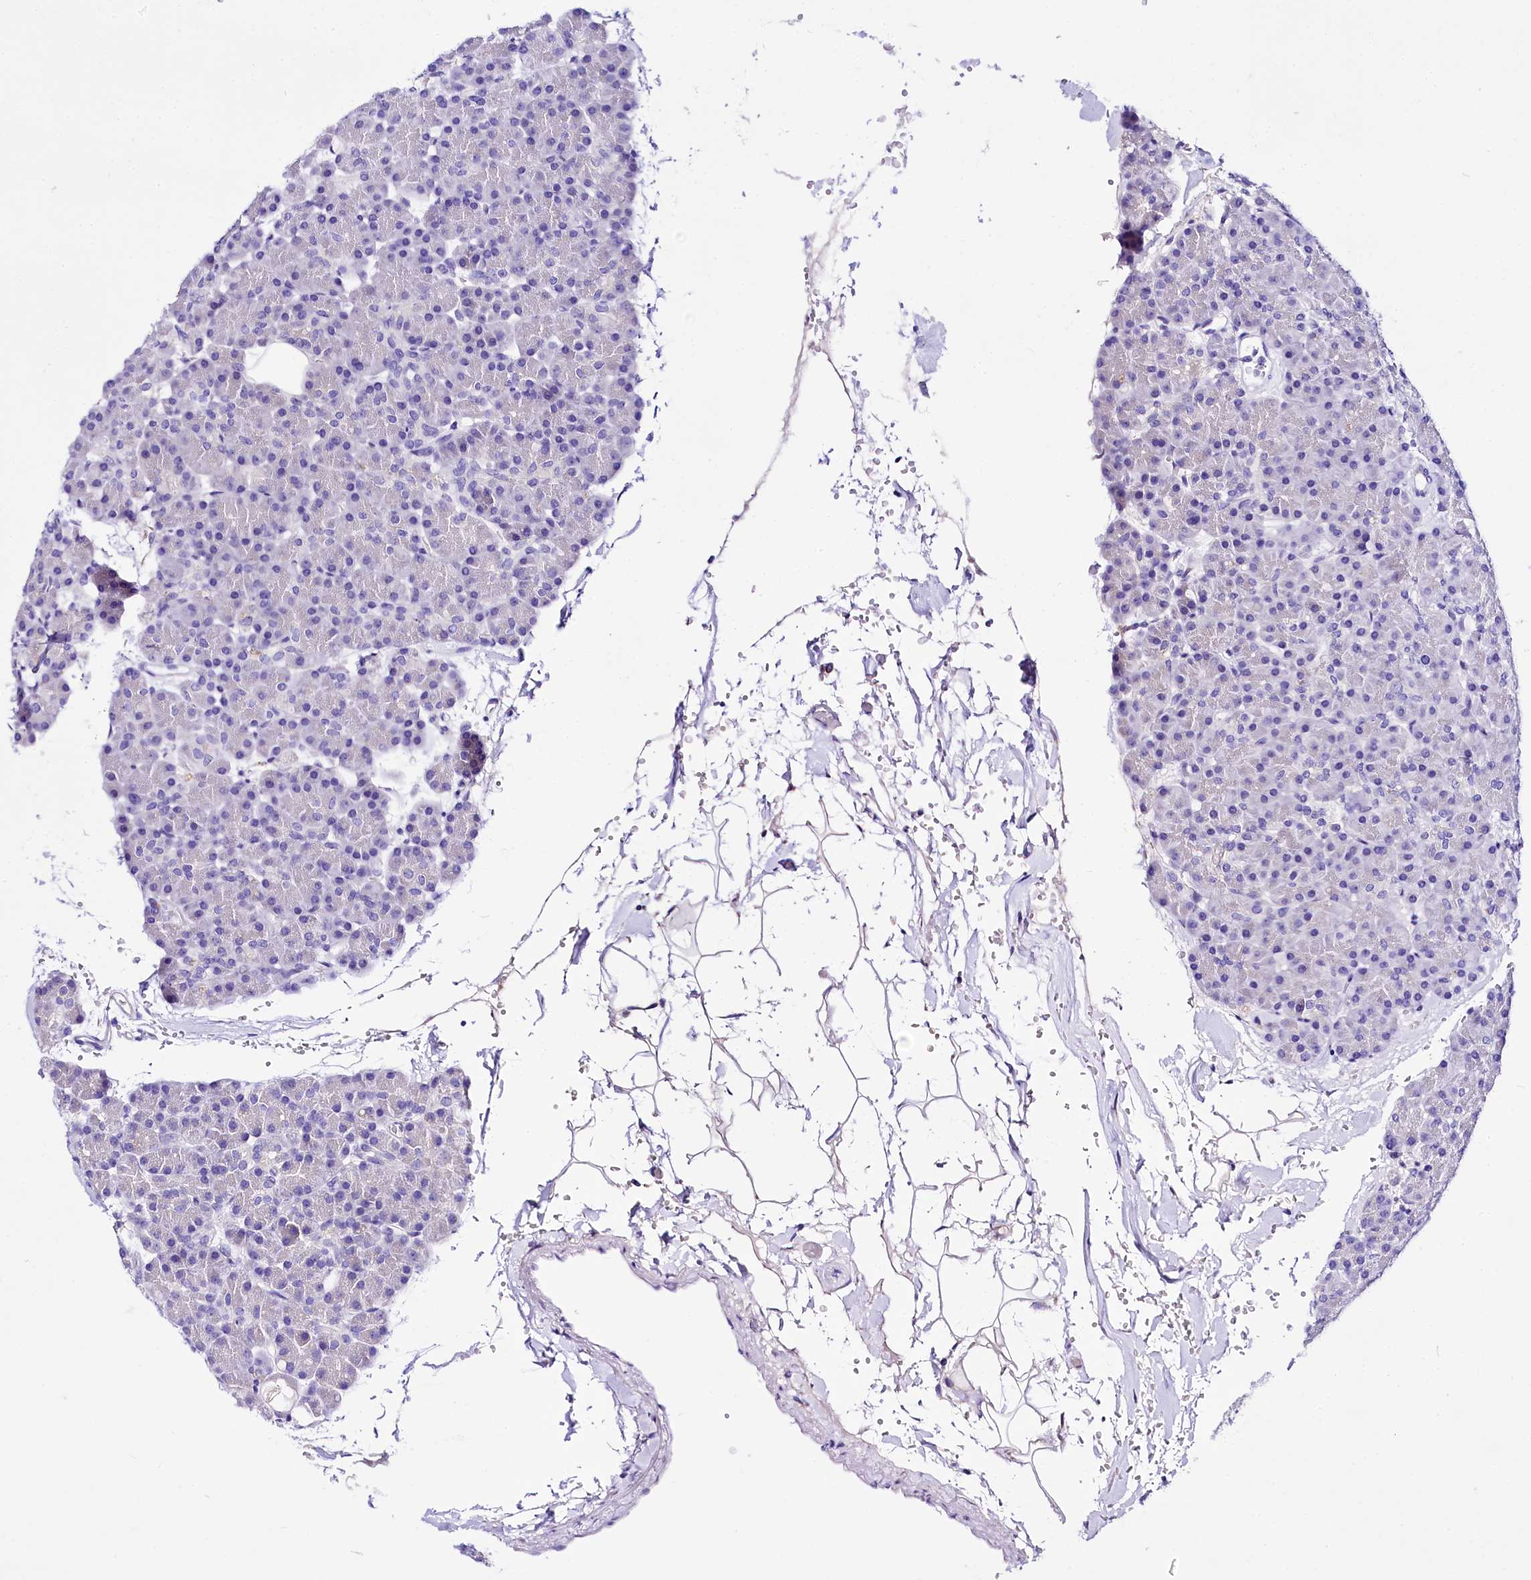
{"staining": {"intensity": "negative", "quantity": "none", "location": "none"}, "tissue": "pancreas", "cell_type": "Exocrine glandular cells", "image_type": "normal", "snomed": [{"axis": "morphology", "description": "Normal tissue, NOS"}, {"axis": "topography", "description": "Pancreas"}], "caption": "A photomicrograph of human pancreas is negative for staining in exocrine glandular cells. Brightfield microscopy of IHC stained with DAB (3,3'-diaminobenzidine) (brown) and hematoxylin (blue), captured at high magnification.", "gene": "A2ML1", "patient": {"sex": "female", "age": 43}}